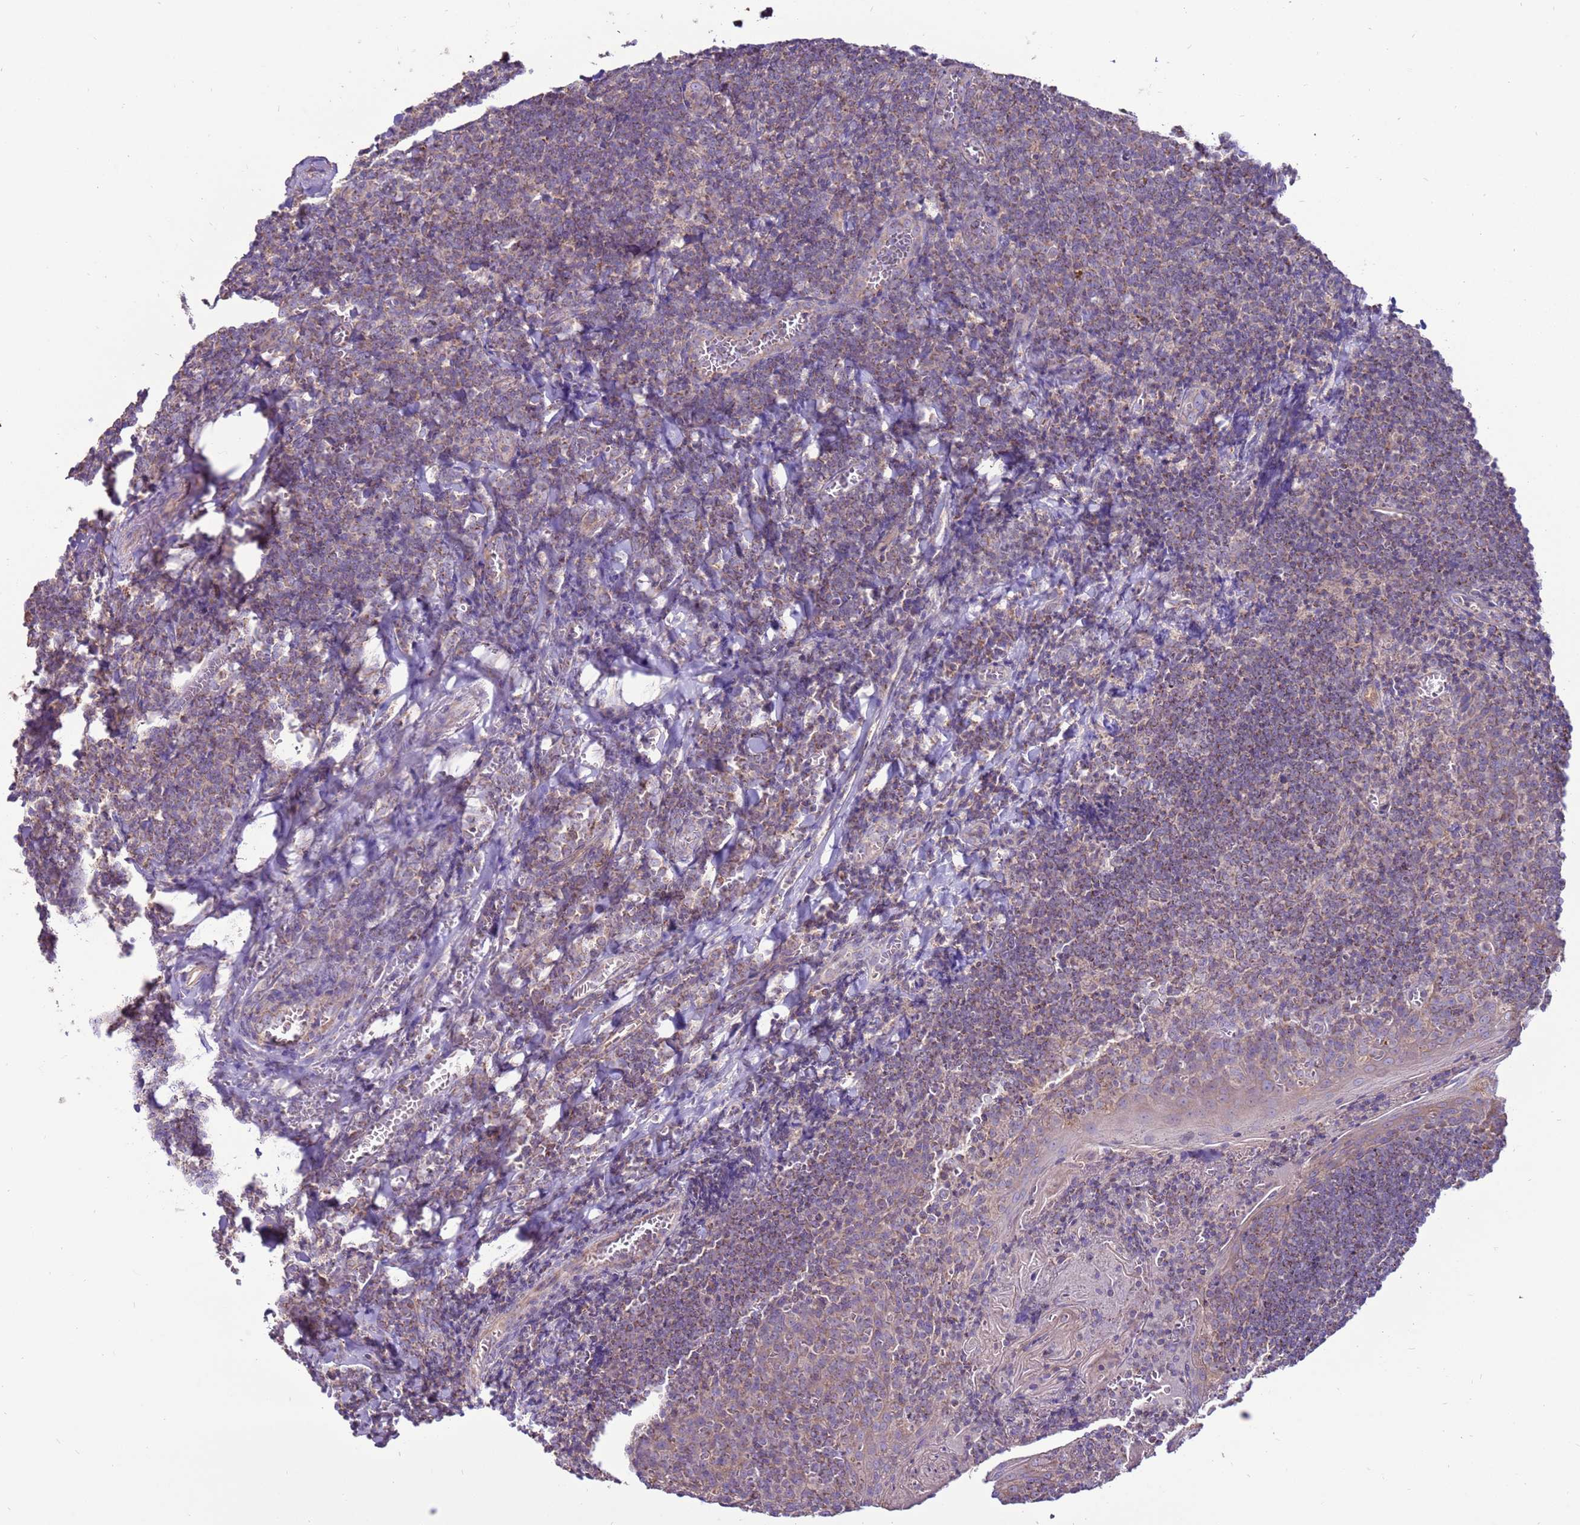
{"staining": {"intensity": "weak", "quantity": "<25%", "location": "cytoplasmic/membranous"}, "tissue": "tonsil", "cell_type": "Germinal center cells", "image_type": "normal", "snomed": [{"axis": "morphology", "description": "Normal tissue, NOS"}, {"axis": "topography", "description": "Tonsil"}], "caption": "IHC of unremarkable human tonsil reveals no positivity in germinal center cells.", "gene": "TRAPPC4", "patient": {"sex": "male", "age": 27}}